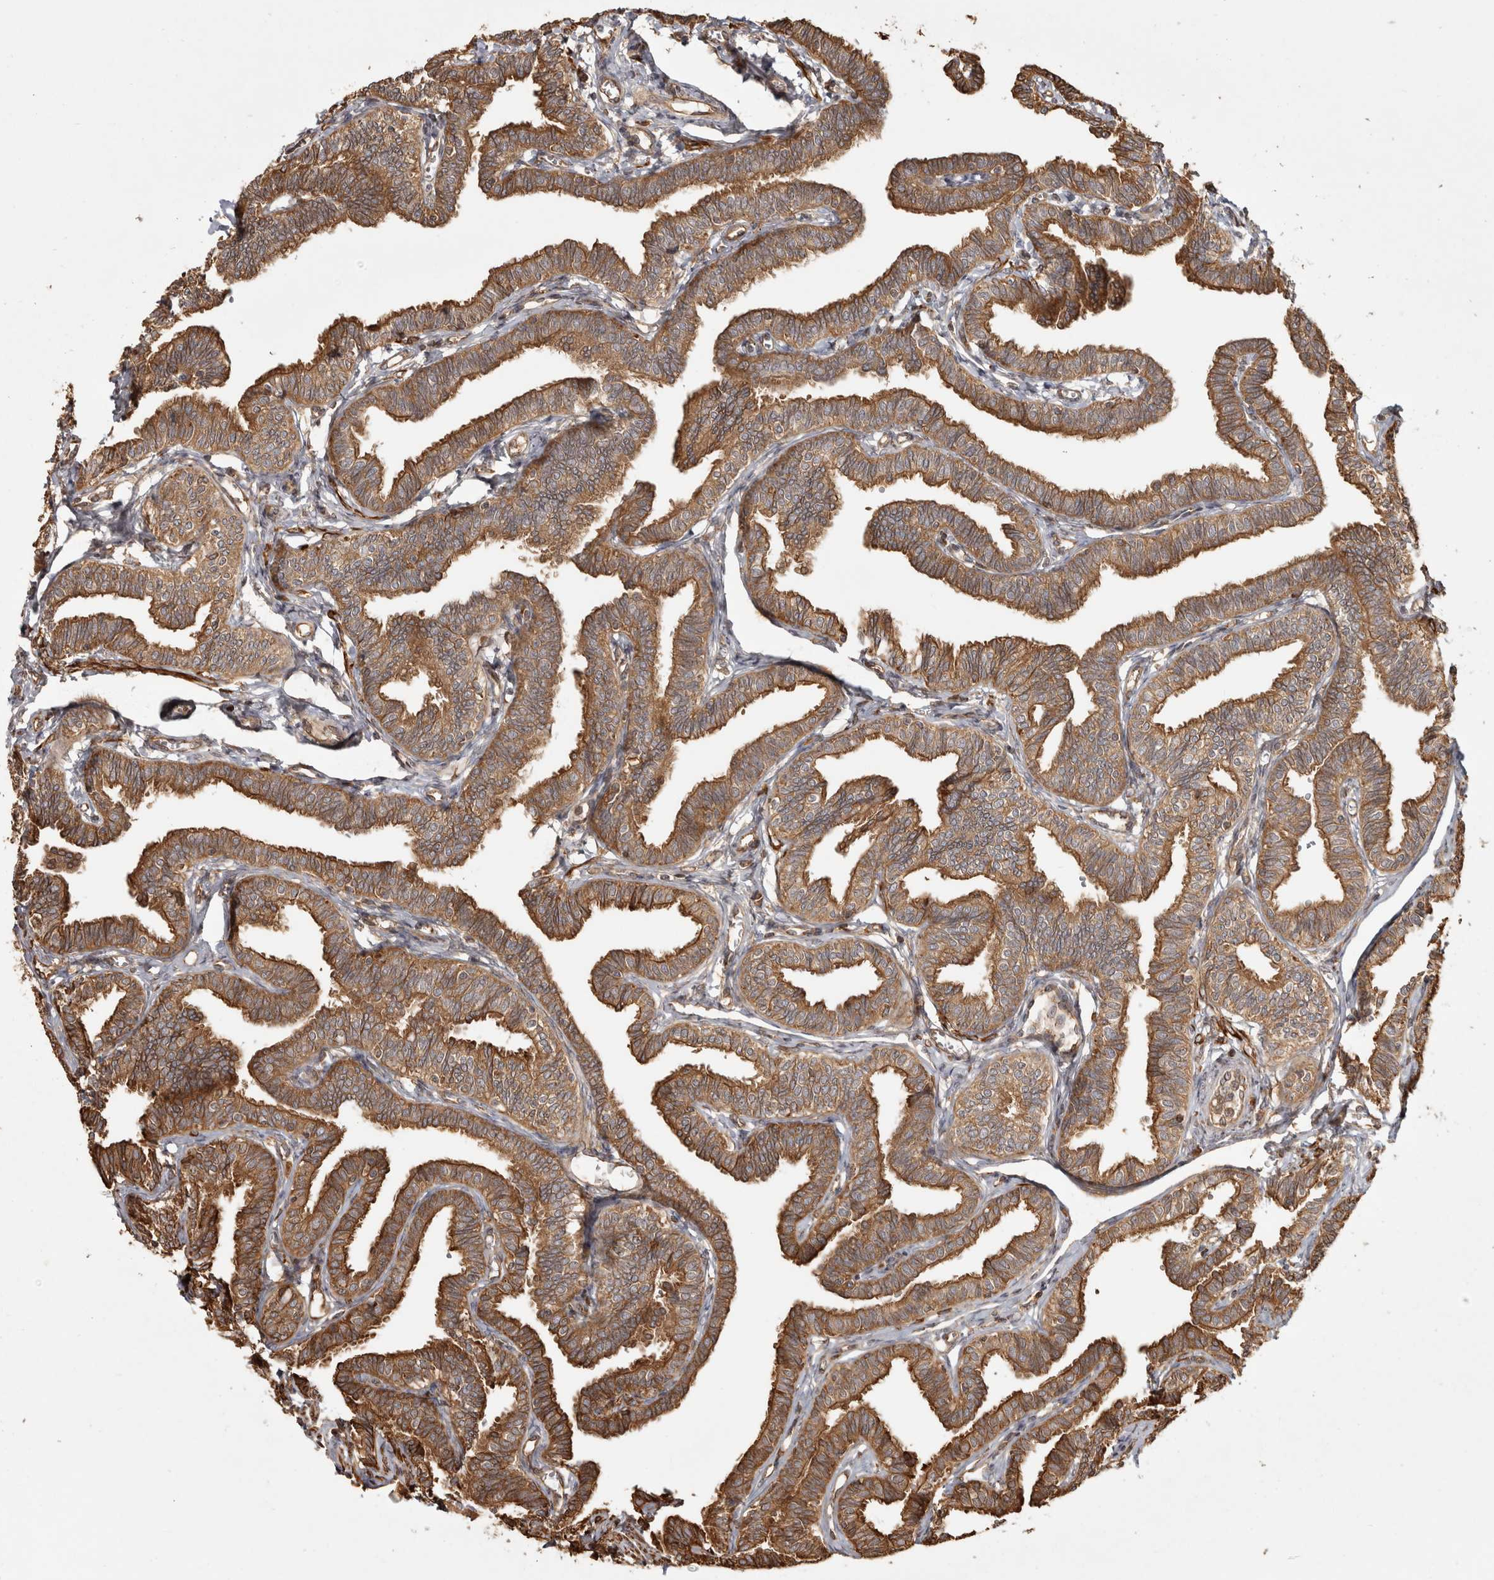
{"staining": {"intensity": "strong", "quantity": ">75%", "location": "cytoplasmic/membranous"}, "tissue": "fallopian tube", "cell_type": "Glandular cells", "image_type": "normal", "snomed": [{"axis": "morphology", "description": "Normal tissue, NOS"}, {"axis": "topography", "description": "Fallopian tube"}, {"axis": "topography", "description": "Ovary"}], "caption": "Immunohistochemistry (IHC) (DAB) staining of normal fallopian tube displays strong cytoplasmic/membranous protein expression in about >75% of glandular cells. (DAB (3,3'-diaminobenzidine) = brown stain, brightfield microscopy at high magnification).", "gene": "CAMSAP2", "patient": {"sex": "female", "age": 23}}